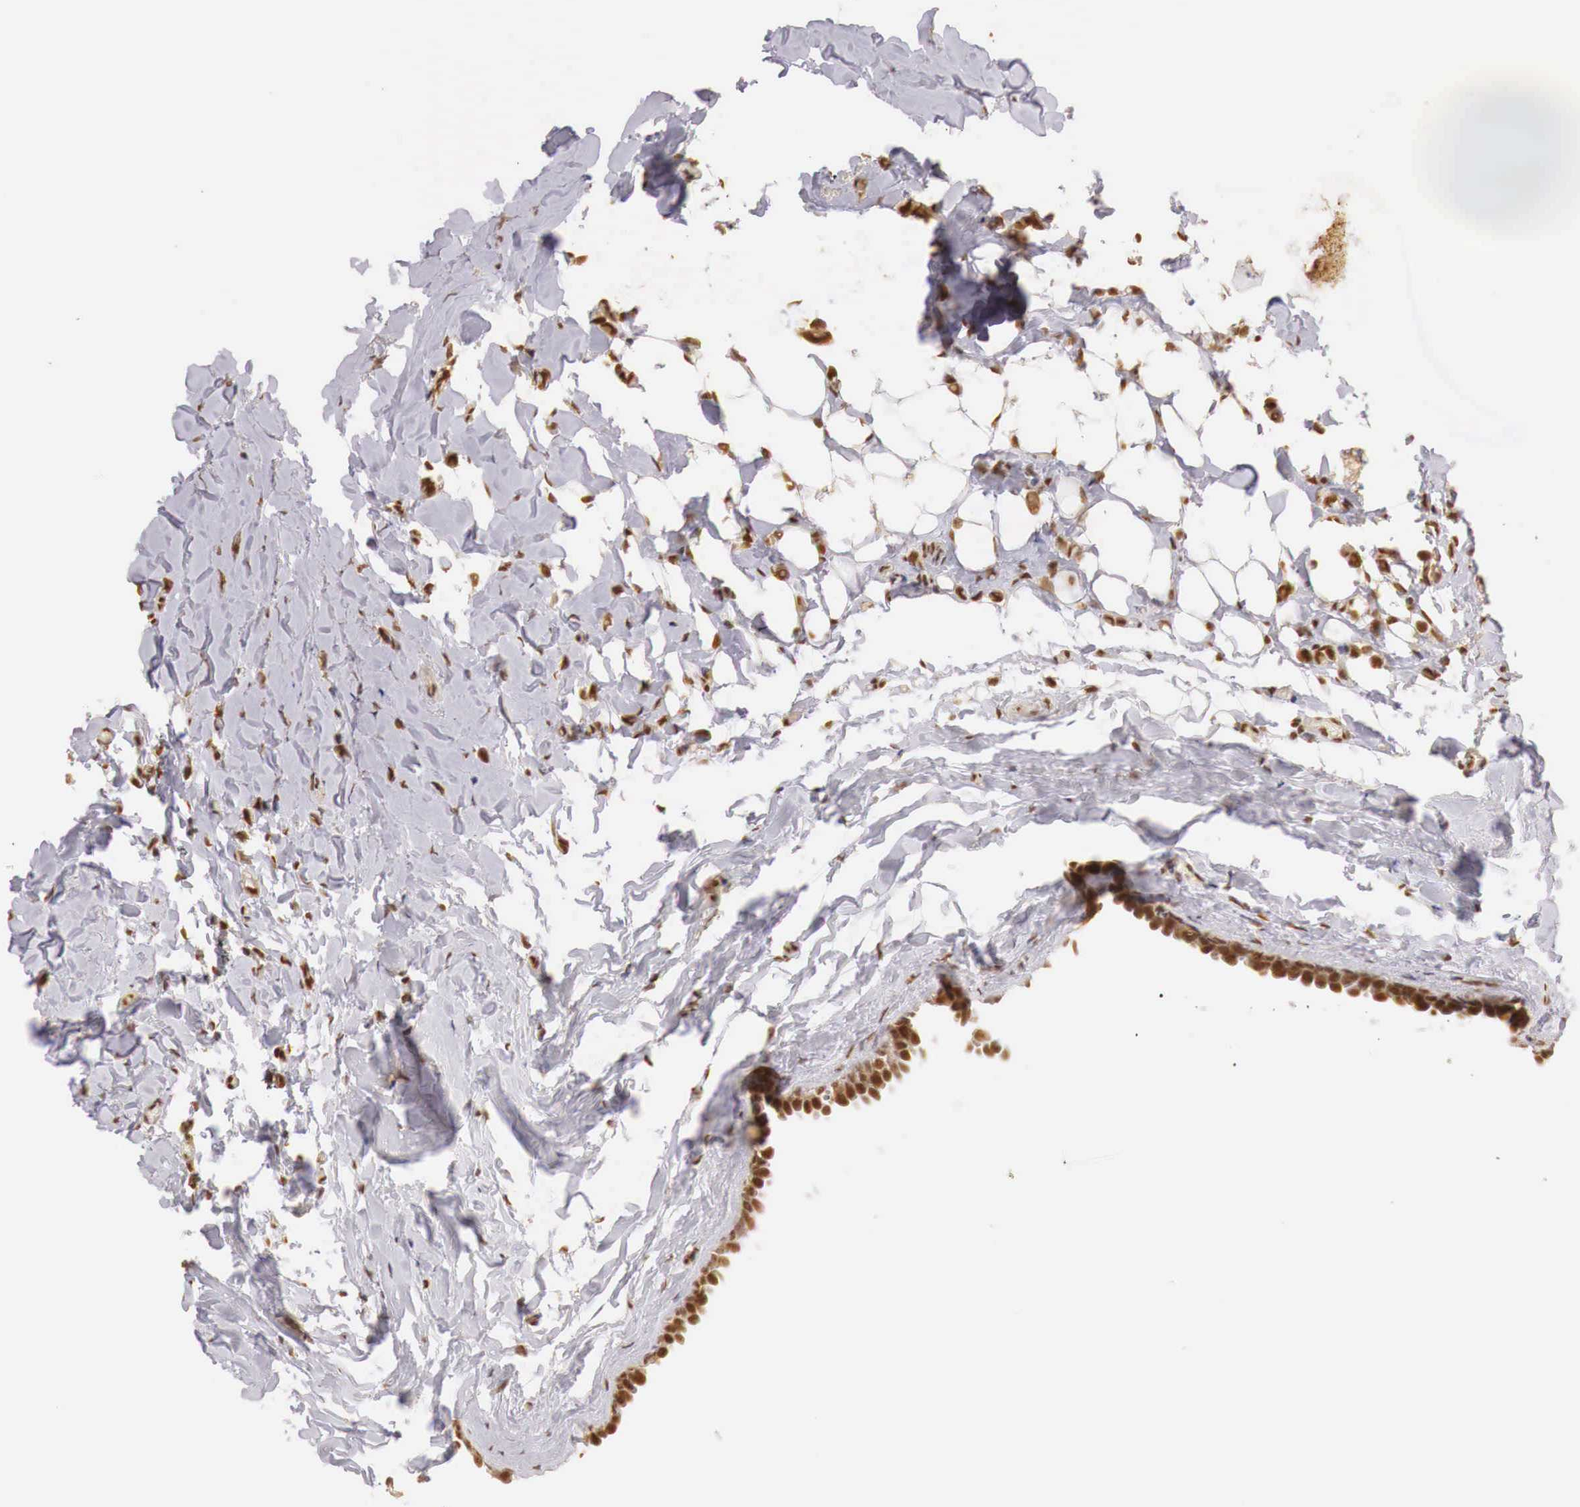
{"staining": {"intensity": "moderate", "quantity": ">75%", "location": "cytoplasmic/membranous,nuclear"}, "tissue": "breast cancer", "cell_type": "Tumor cells", "image_type": "cancer", "snomed": [{"axis": "morphology", "description": "Duct carcinoma"}, {"axis": "topography", "description": "Breast"}], "caption": "DAB (3,3'-diaminobenzidine) immunohistochemical staining of human breast cancer (infiltrating ductal carcinoma) displays moderate cytoplasmic/membranous and nuclear protein positivity in about >75% of tumor cells.", "gene": "GPKOW", "patient": {"sex": "female", "age": 72}}